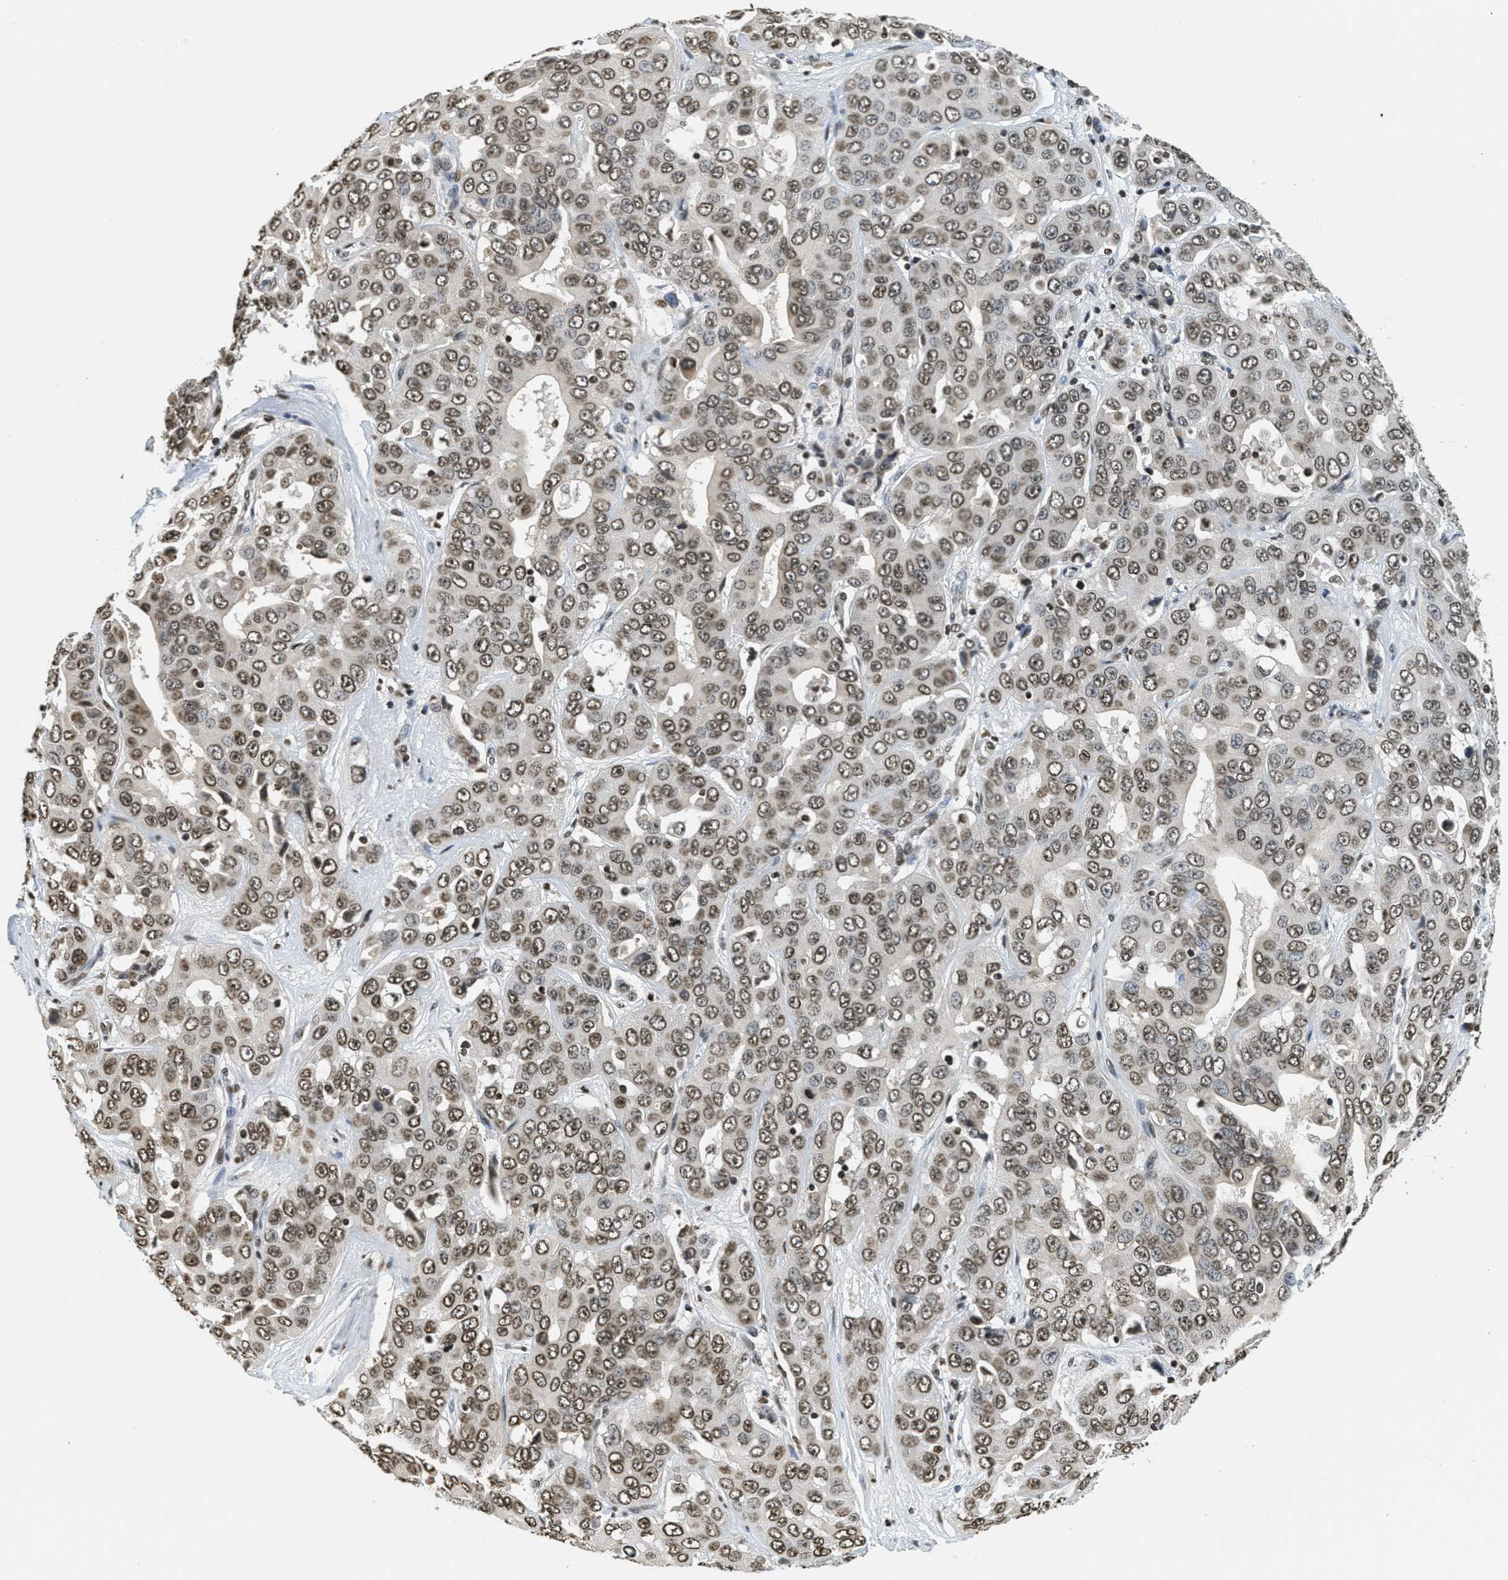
{"staining": {"intensity": "moderate", "quantity": ">75%", "location": "nuclear"}, "tissue": "liver cancer", "cell_type": "Tumor cells", "image_type": "cancer", "snomed": [{"axis": "morphology", "description": "Cholangiocarcinoma"}, {"axis": "topography", "description": "Liver"}], "caption": "IHC staining of cholangiocarcinoma (liver), which reveals medium levels of moderate nuclear staining in approximately >75% of tumor cells indicating moderate nuclear protein staining. The staining was performed using DAB (3,3'-diaminobenzidine) (brown) for protein detection and nuclei were counterstained in hematoxylin (blue).", "gene": "LDB2", "patient": {"sex": "female", "age": 52}}